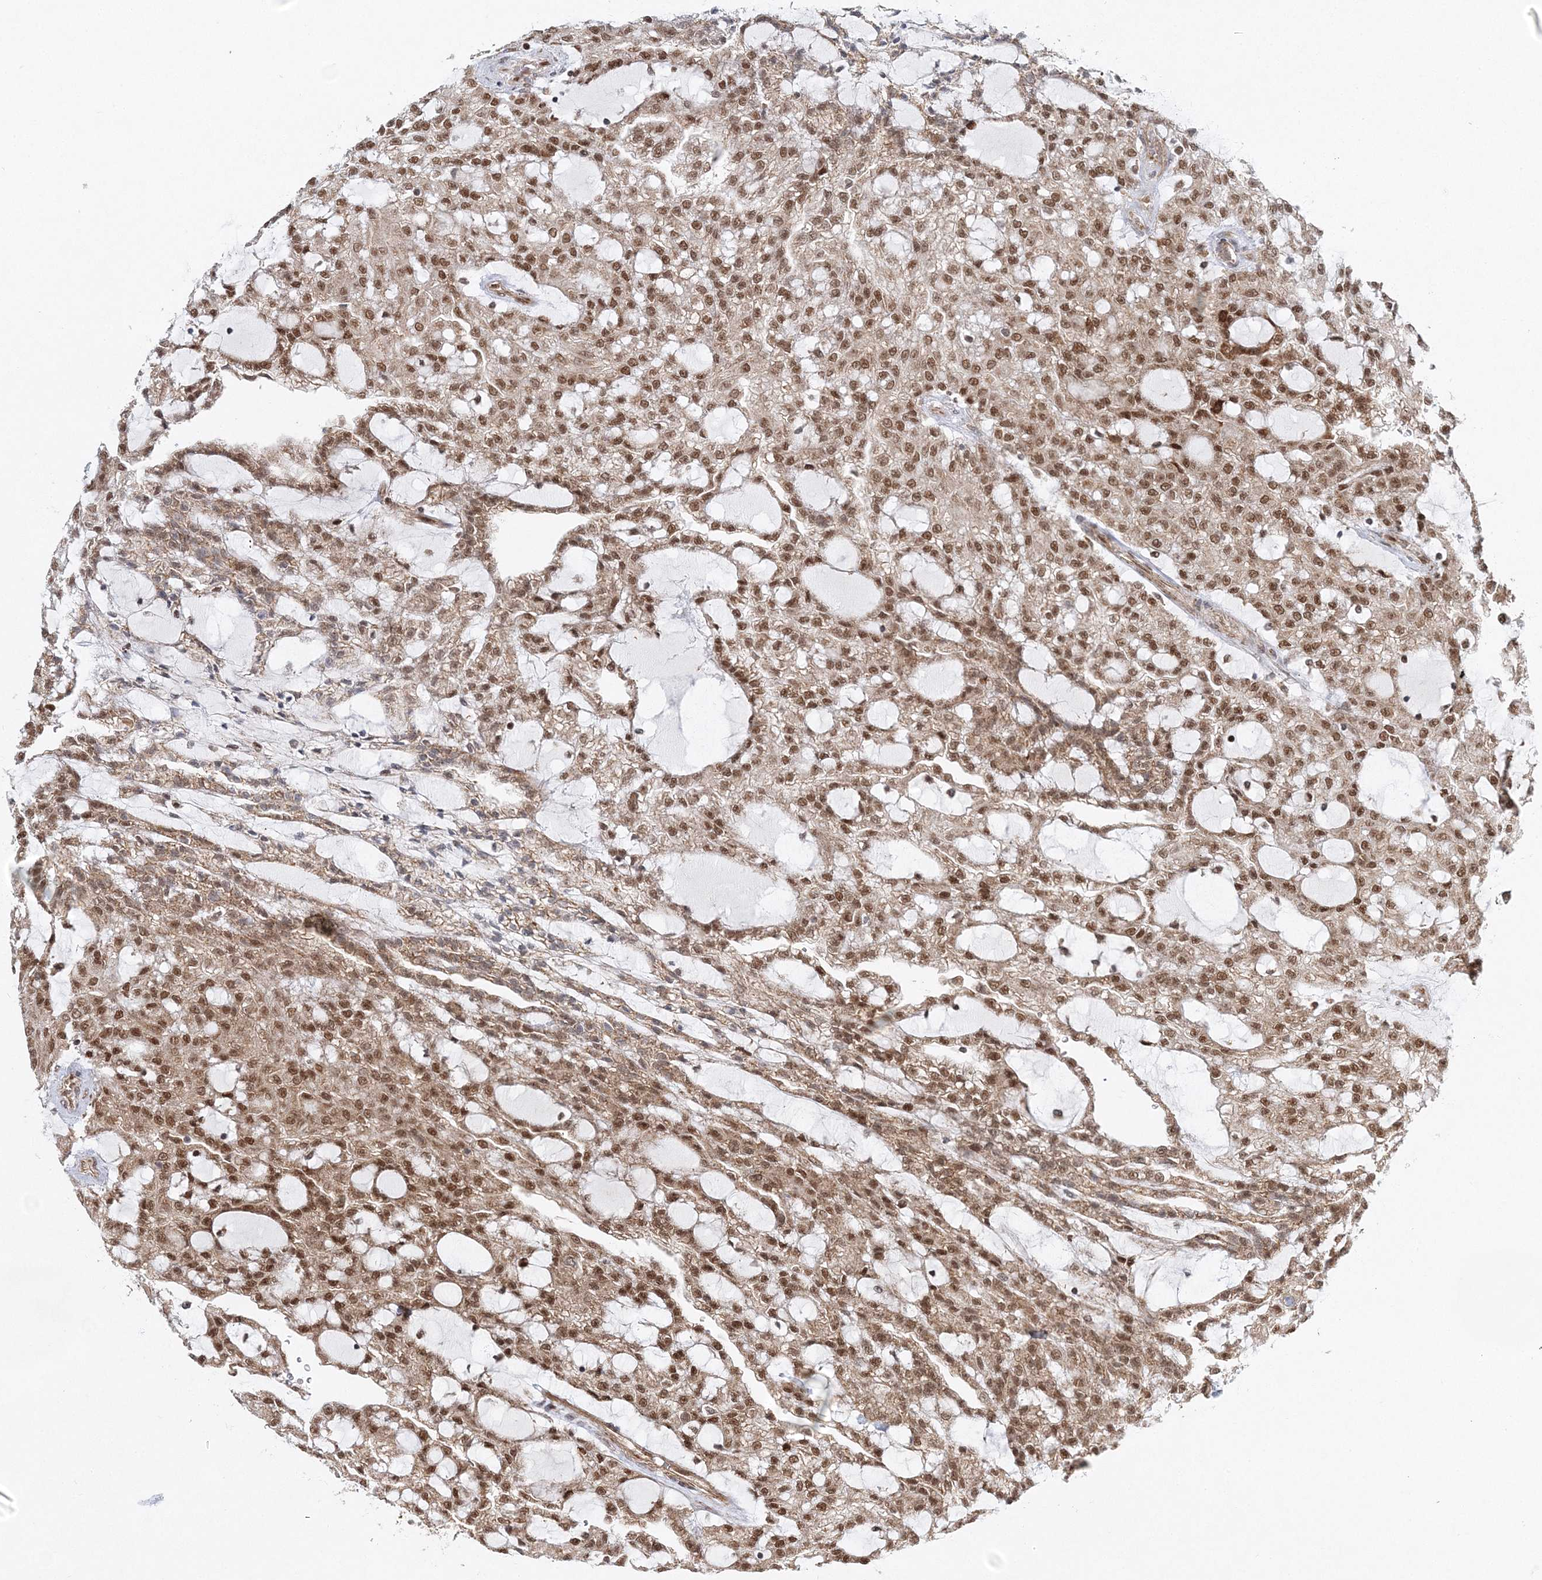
{"staining": {"intensity": "moderate", "quantity": ">75%", "location": "cytoplasmic/membranous,nuclear"}, "tissue": "renal cancer", "cell_type": "Tumor cells", "image_type": "cancer", "snomed": [{"axis": "morphology", "description": "Adenocarcinoma, NOS"}, {"axis": "topography", "description": "Kidney"}], "caption": "Brown immunohistochemical staining in renal adenocarcinoma reveals moderate cytoplasmic/membranous and nuclear expression in approximately >75% of tumor cells.", "gene": "RAB11FIP2", "patient": {"sex": "male", "age": 63}}